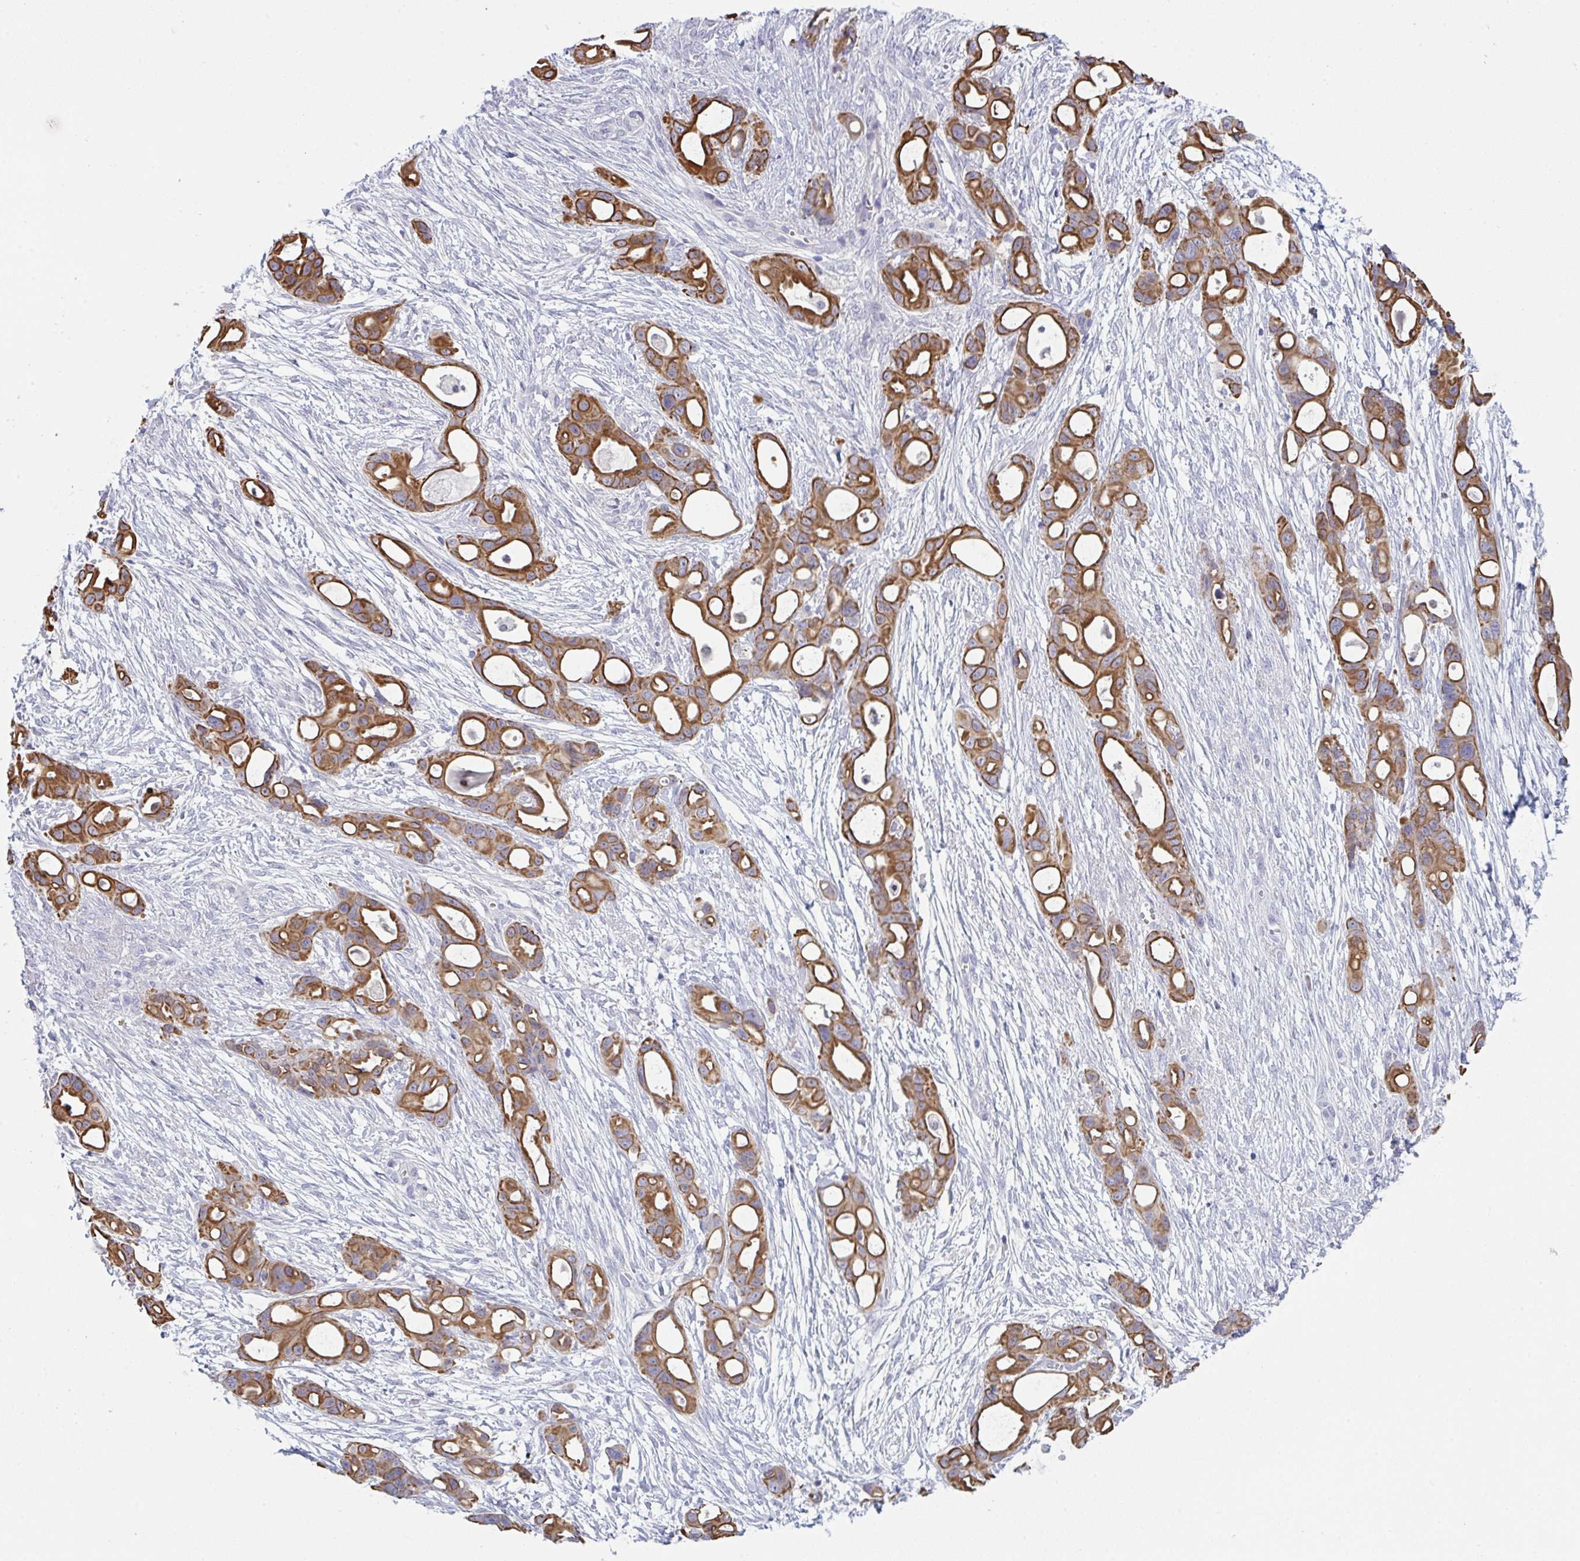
{"staining": {"intensity": "strong", "quantity": ">75%", "location": "cytoplasmic/membranous"}, "tissue": "ovarian cancer", "cell_type": "Tumor cells", "image_type": "cancer", "snomed": [{"axis": "morphology", "description": "Cystadenocarcinoma, mucinous, NOS"}, {"axis": "topography", "description": "Ovary"}], "caption": "Ovarian mucinous cystadenocarcinoma tissue demonstrates strong cytoplasmic/membranous staining in approximately >75% of tumor cells", "gene": "TENT5D", "patient": {"sex": "female", "age": 70}}